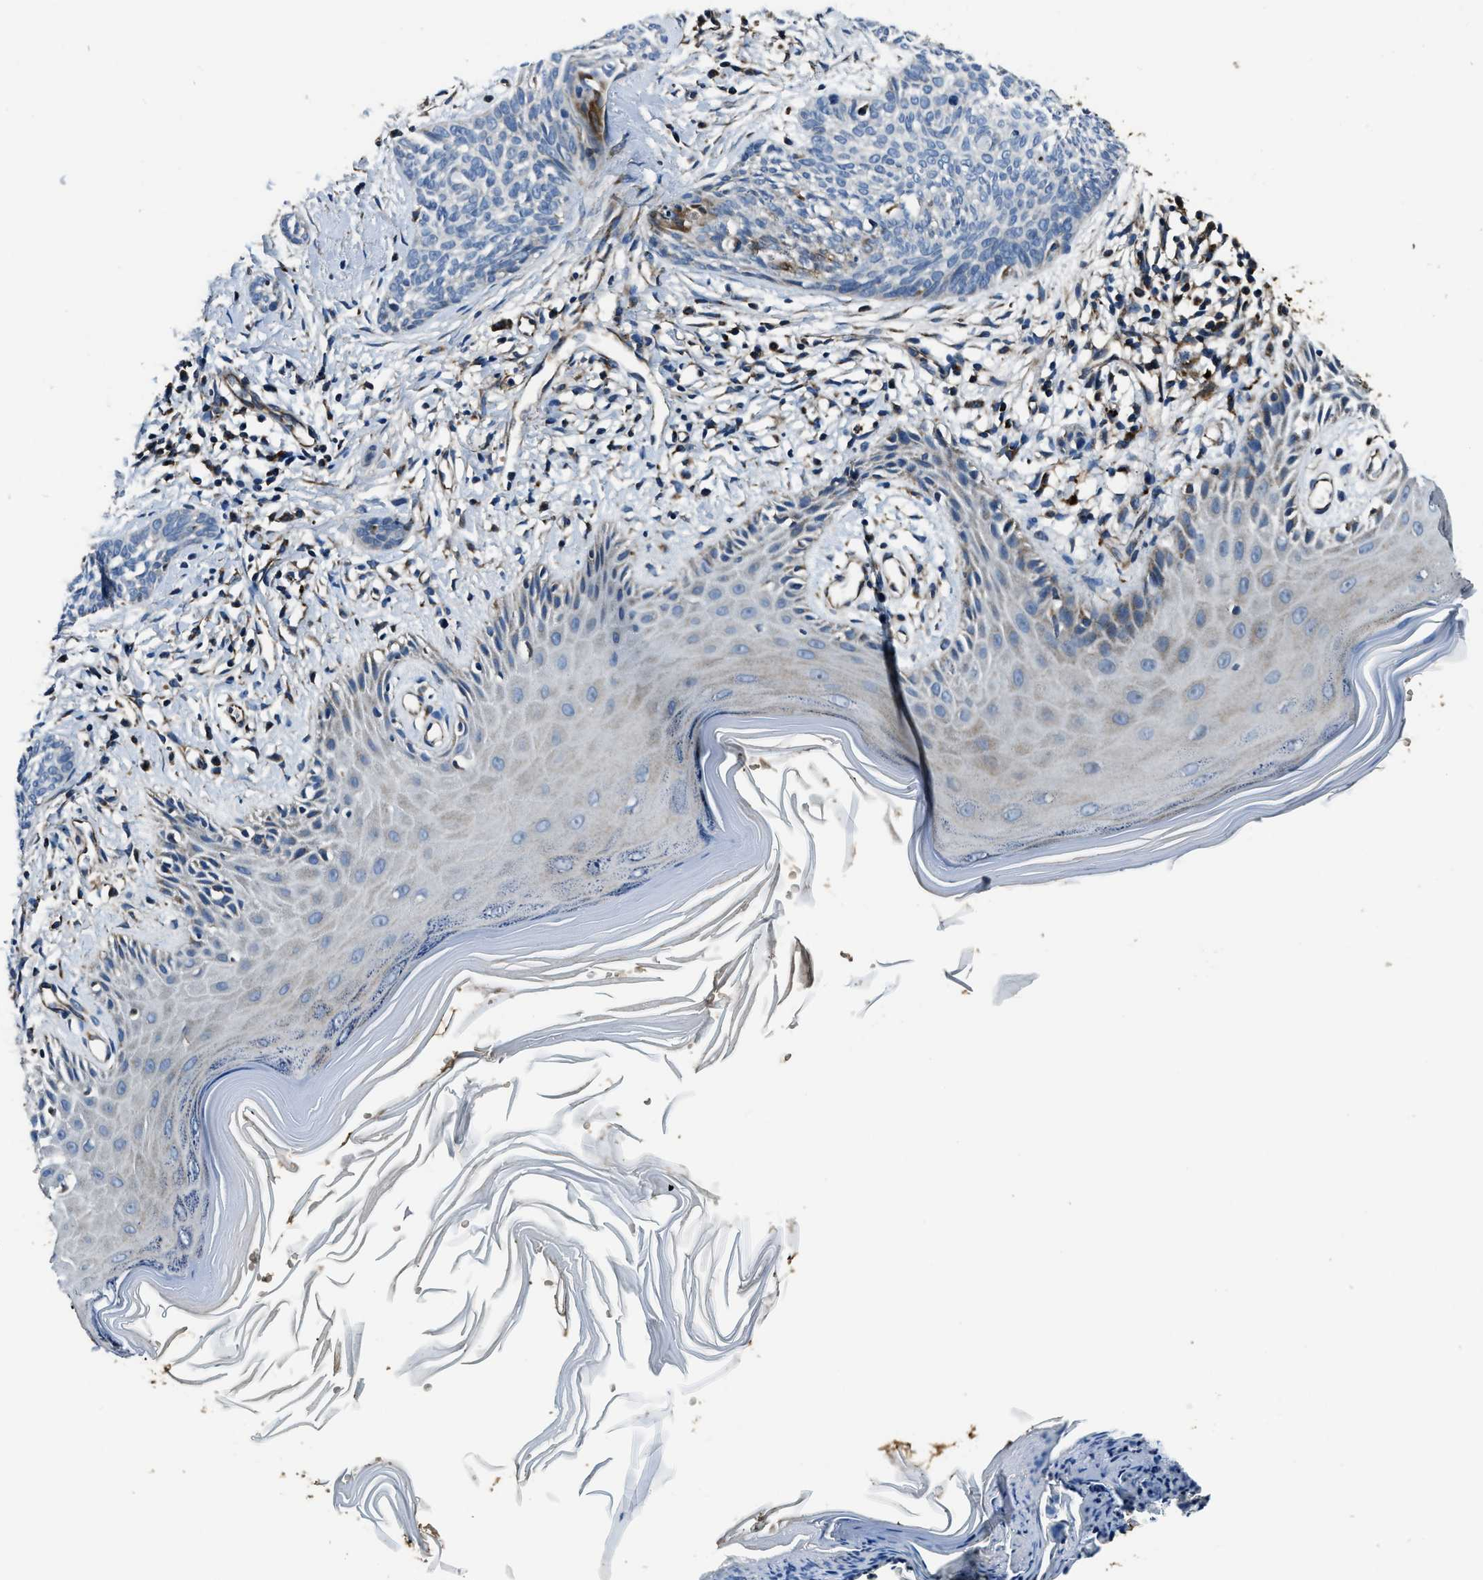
{"staining": {"intensity": "negative", "quantity": "none", "location": "none"}, "tissue": "skin cancer", "cell_type": "Tumor cells", "image_type": "cancer", "snomed": [{"axis": "morphology", "description": "Basal cell carcinoma"}, {"axis": "topography", "description": "Skin"}], "caption": "Basal cell carcinoma (skin) was stained to show a protein in brown. There is no significant staining in tumor cells.", "gene": "OGDH", "patient": {"sex": "female", "age": 59}}